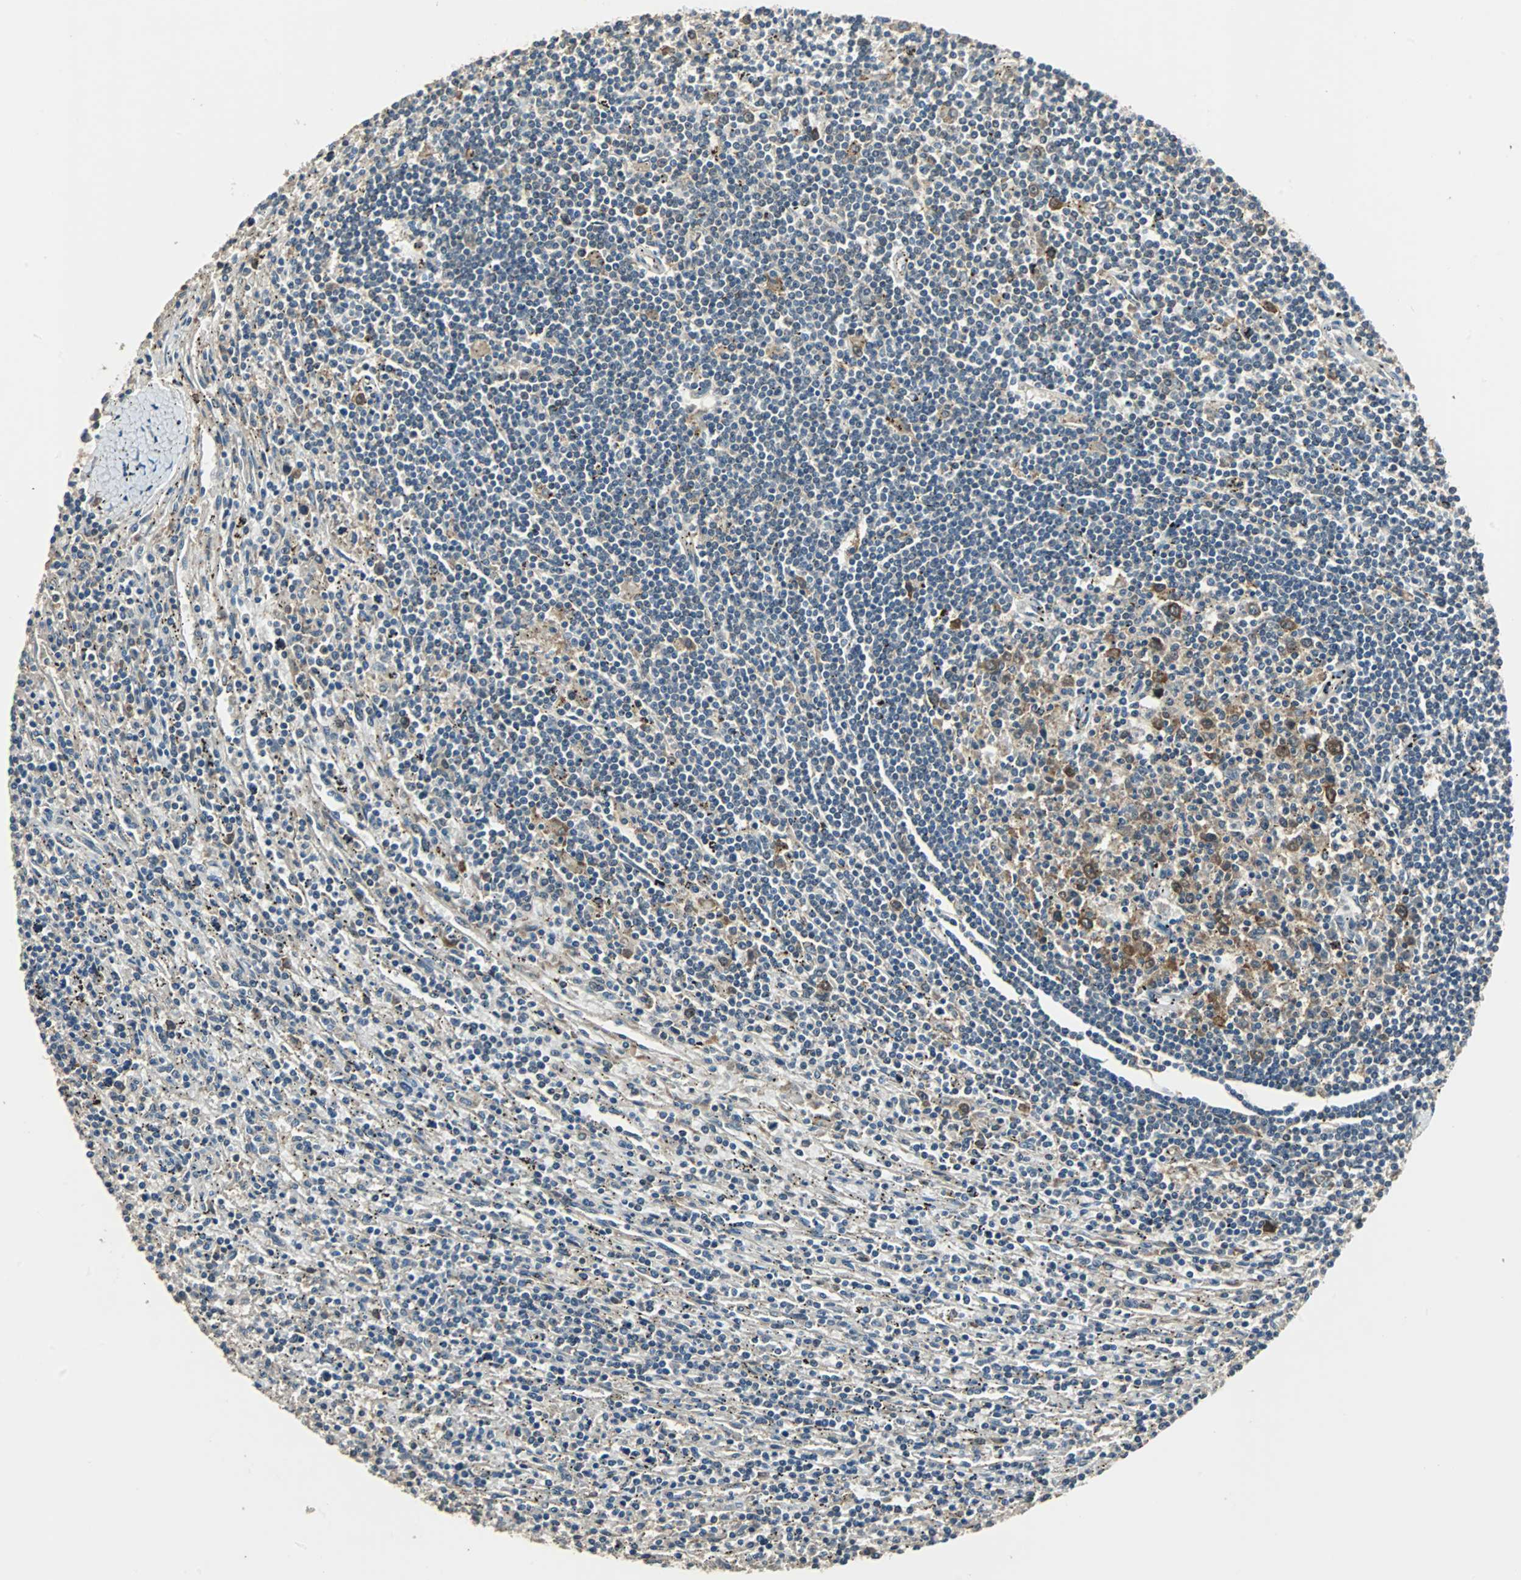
{"staining": {"intensity": "negative", "quantity": "none", "location": "none"}, "tissue": "lymphoma", "cell_type": "Tumor cells", "image_type": "cancer", "snomed": [{"axis": "morphology", "description": "Malignant lymphoma, non-Hodgkin's type, Low grade"}, {"axis": "topography", "description": "Spleen"}], "caption": "An IHC photomicrograph of malignant lymphoma, non-Hodgkin's type (low-grade) is shown. There is no staining in tumor cells of malignant lymphoma, non-Hodgkin's type (low-grade).", "gene": "ABHD2", "patient": {"sex": "male", "age": 76}}